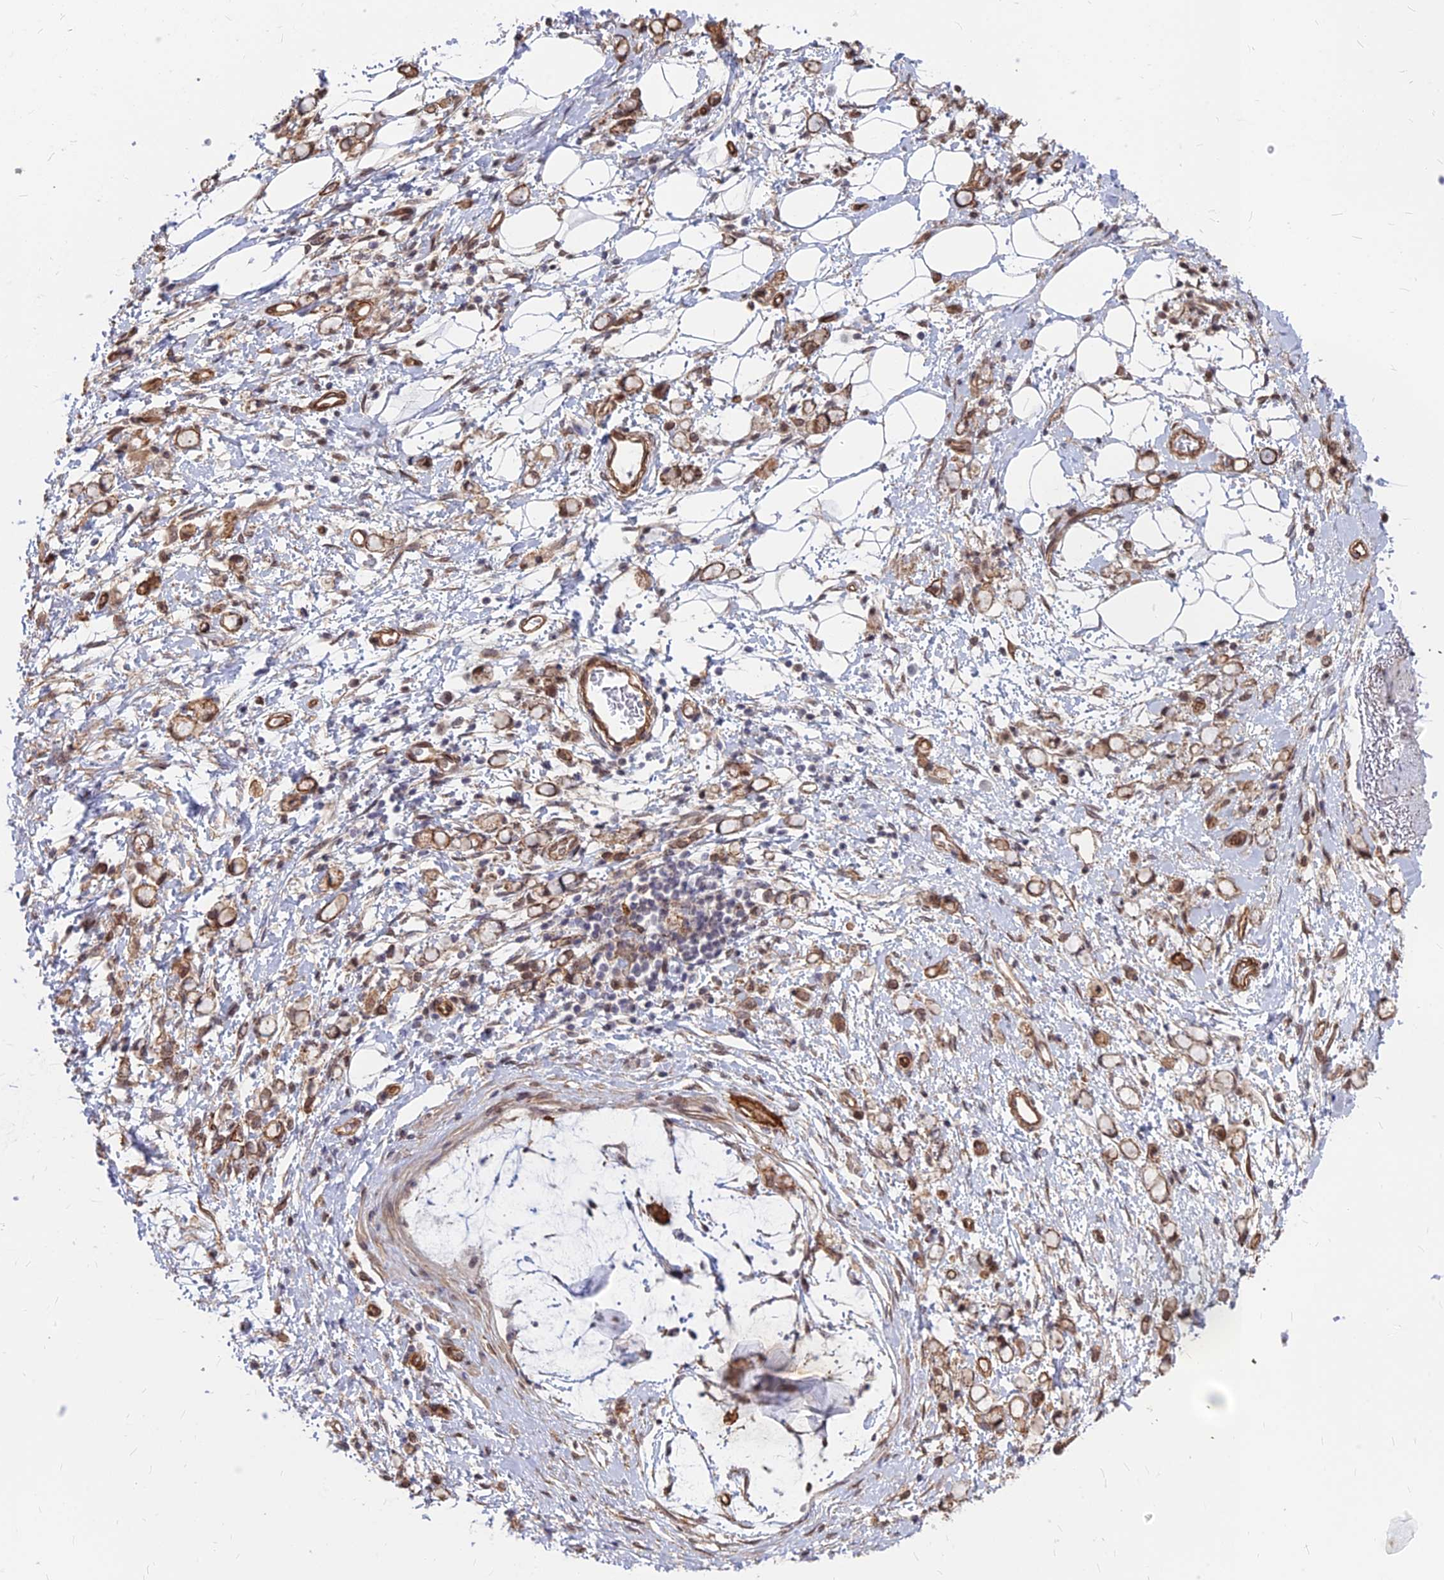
{"staining": {"intensity": "moderate", "quantity": ">75%", "location": "cytoplasmic/membranous"}, "tissue": "stomach cancer", "cell_type": "Tumor cells", "image_type": "cancer", "snomed": [{"axis": "morphology", "description": "Adenocarcinoma, NOS"}, {"axis": "topography", "description": "Stomach"}], "caption": "Adenocarcinoma (stomach) was stained to show a protein in brown. There is medium levels of moderate cytoplasmic/membranous staining in approximately >75% of tumor cells.", "gene": "YJU2", "patient": {"sex": "female", "age": 60}}